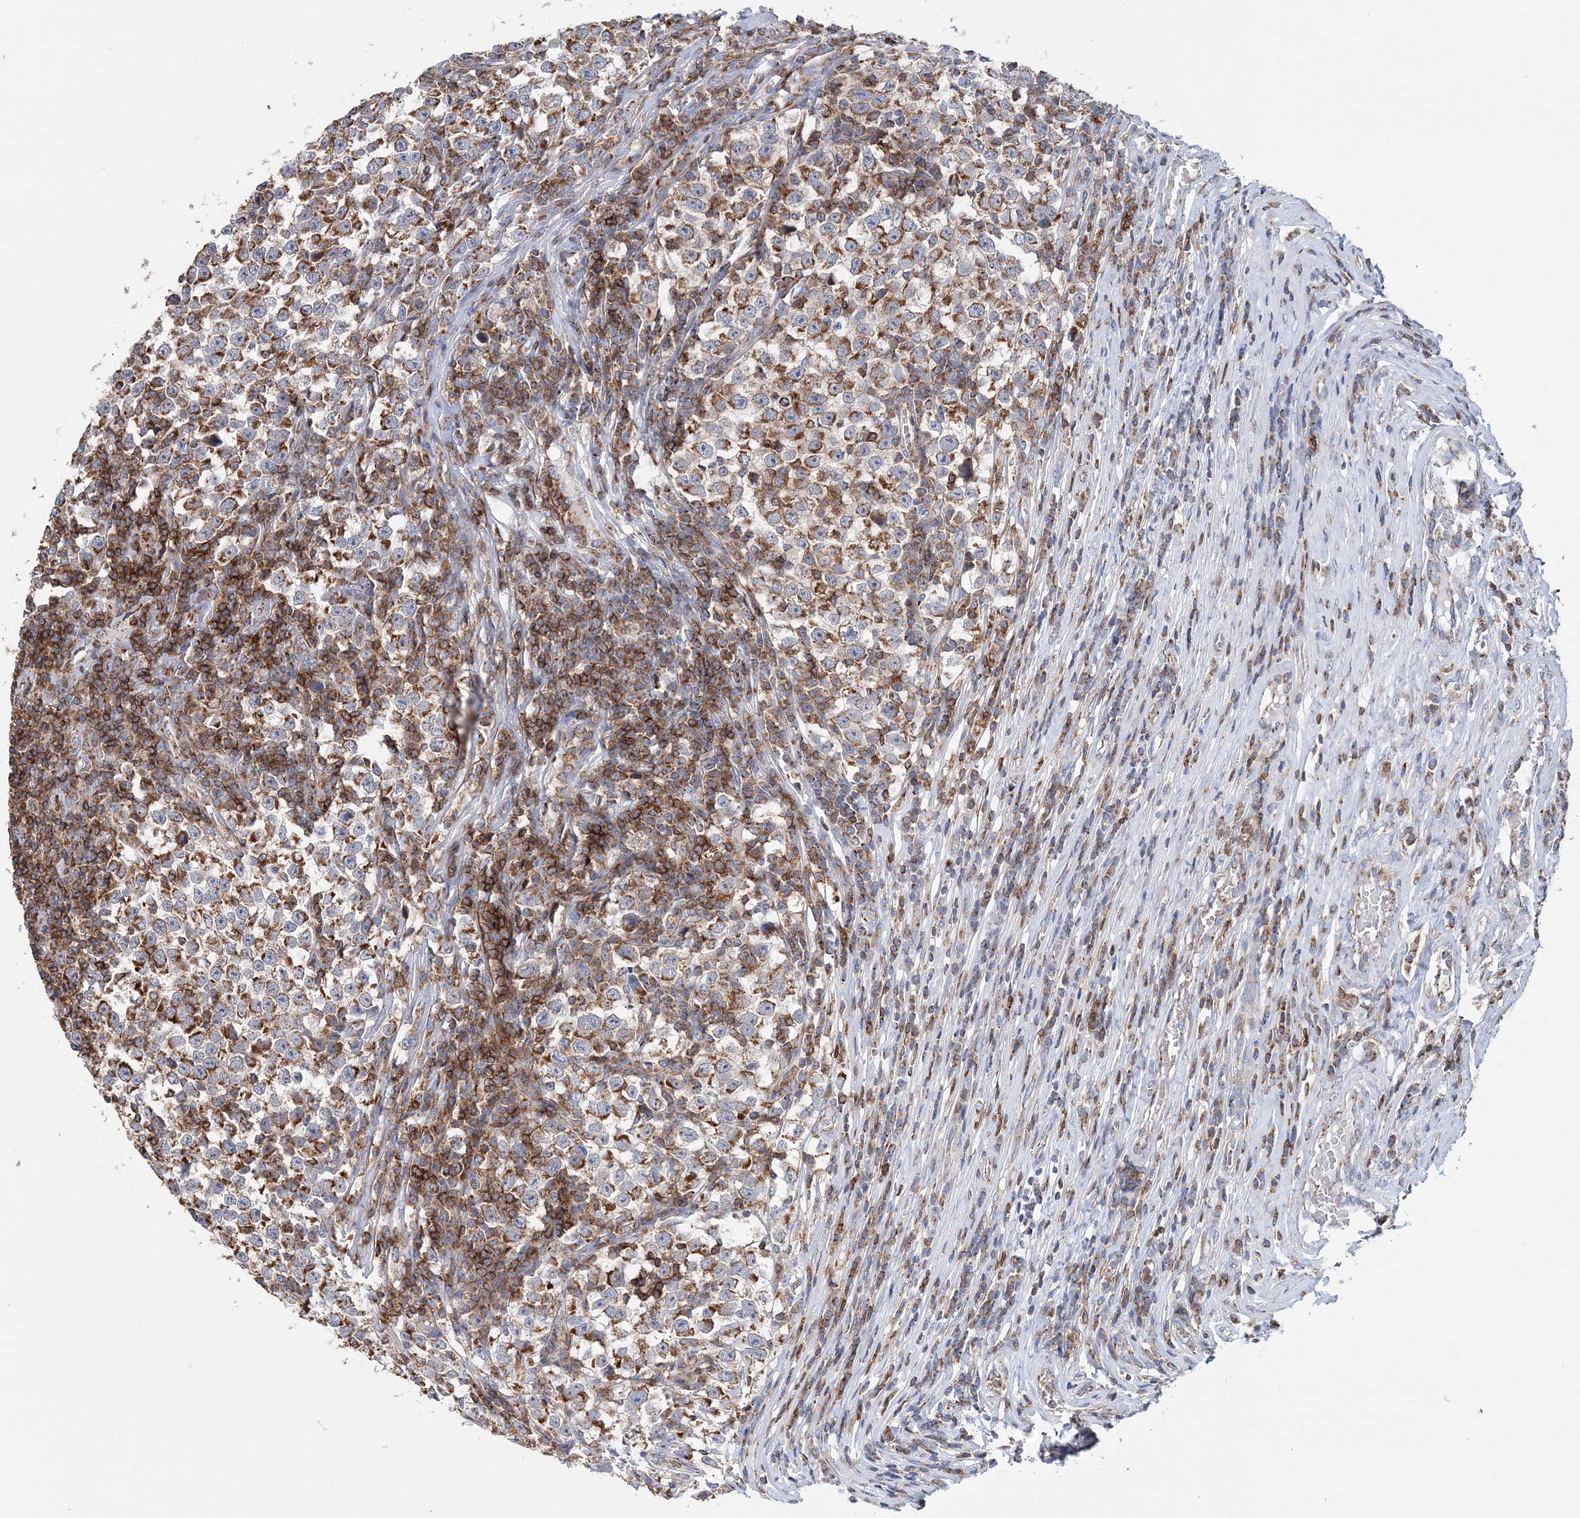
{"staining": {"intensity": "strong", "quantity": ">75%", "location": "cytoplasmic/membranous"}, "tissue": "testis cancer", "cell_type": "Tumor cells", "image_type": "cancer", "snomed": [{"axis": "morphology", "description": "Normal tissue, NOS"}, {"axis": "morphology", "description": "Seminoma, NOS"}, {"axis": "topography", "description": "Testis"}], "caption": "Immunohistochemistry (DAB) staining of human testis seminoma demonstrates strong cytoplasmic/membranous protein staining in approximately >75% of tumor cells.", "gene": "TTC32", "patient": {"sex": "male", "age": 43}}